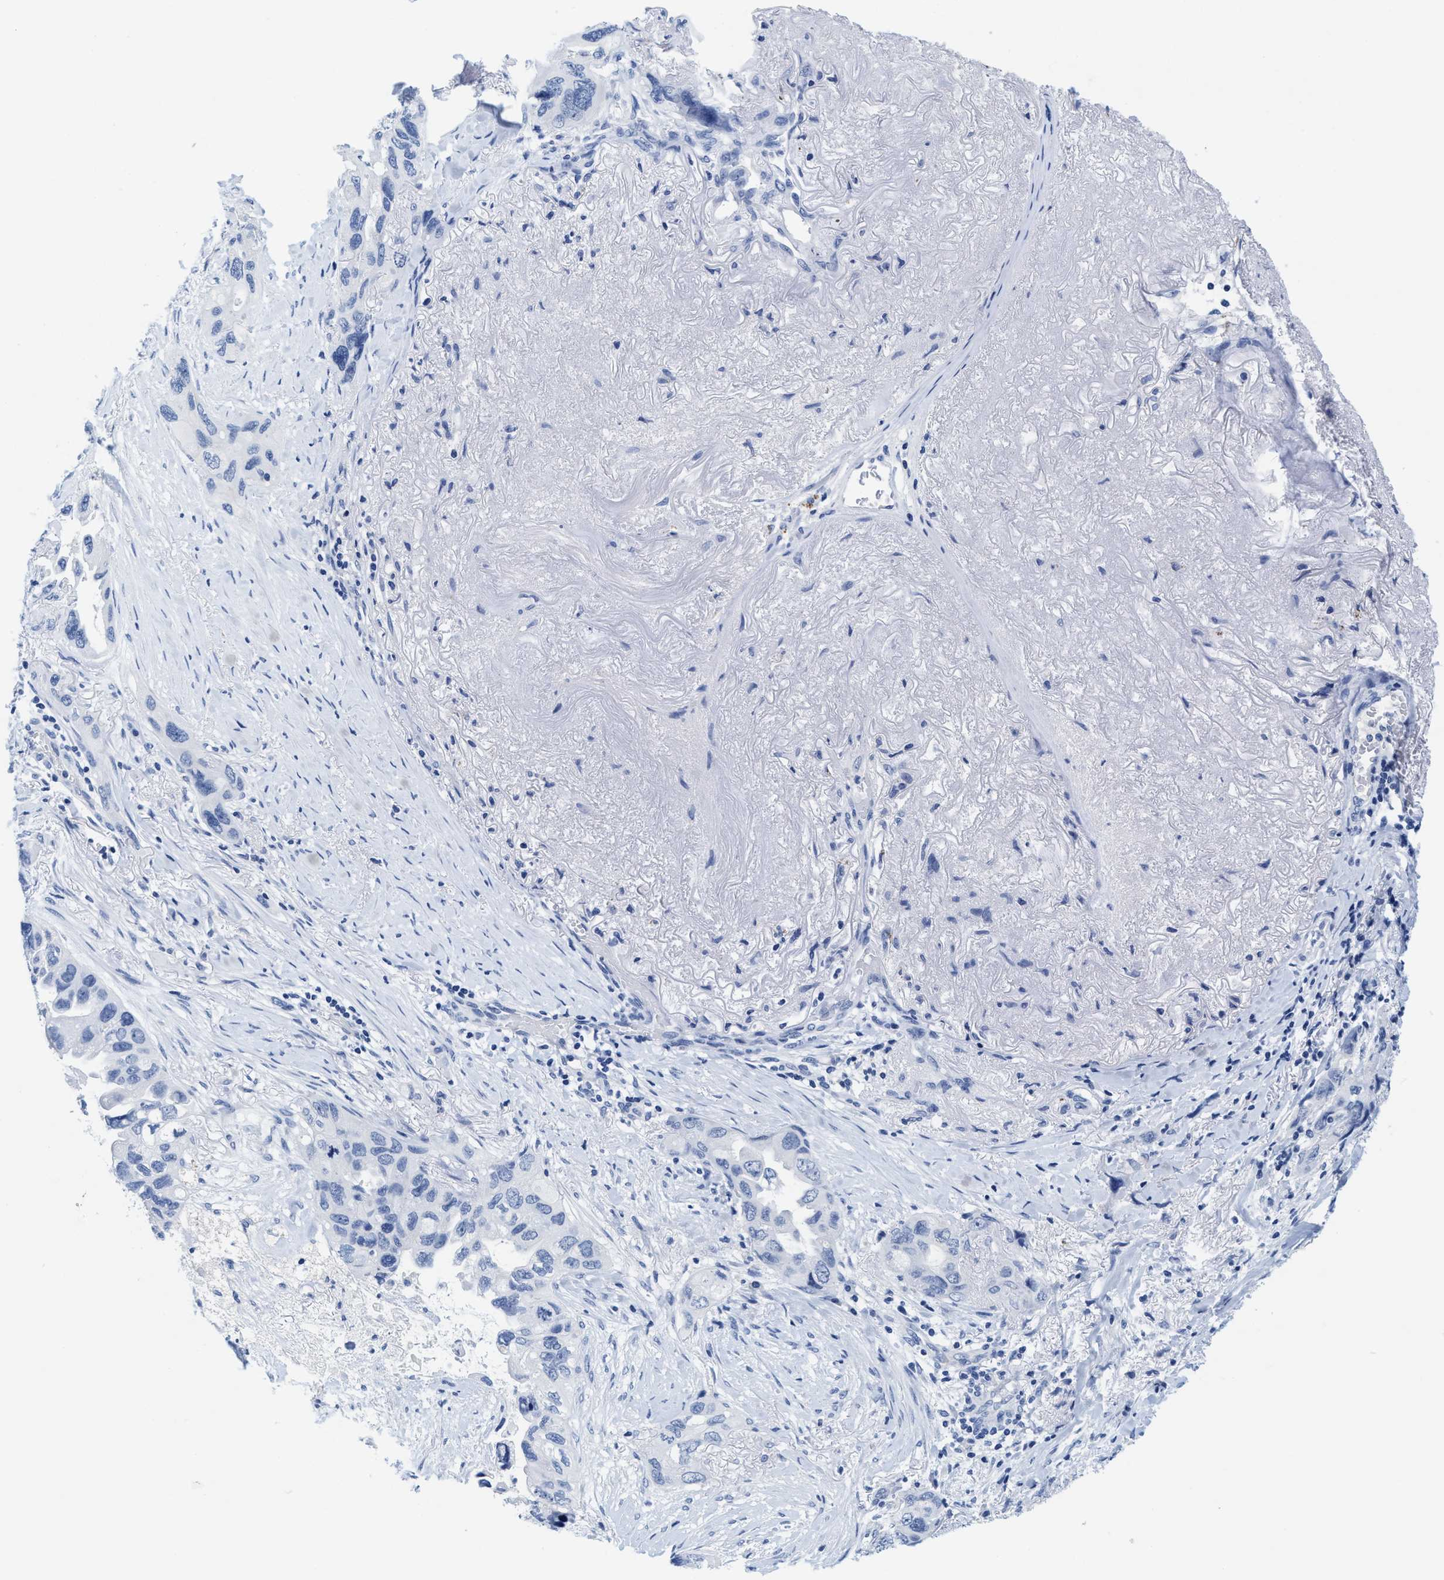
{"staining": {"intensity": "negative", "quantity": "none", "location": "none"}, "tissue": "lung cancer", "cell_type": "Tumor cells", "image_type": "cancer", "snomed": [{"axis": "morphology", "description": "Squamous cell carcinoma, NOS"}, {"axis": "topography", "description": "Lung"}], "caption": "Lung squamous cell carcinoma stained for a protein using immunohistochemistry shows no staining tumor cells.", "gene": "TTC3", "patient": {"sex": "female", "age": 73}}